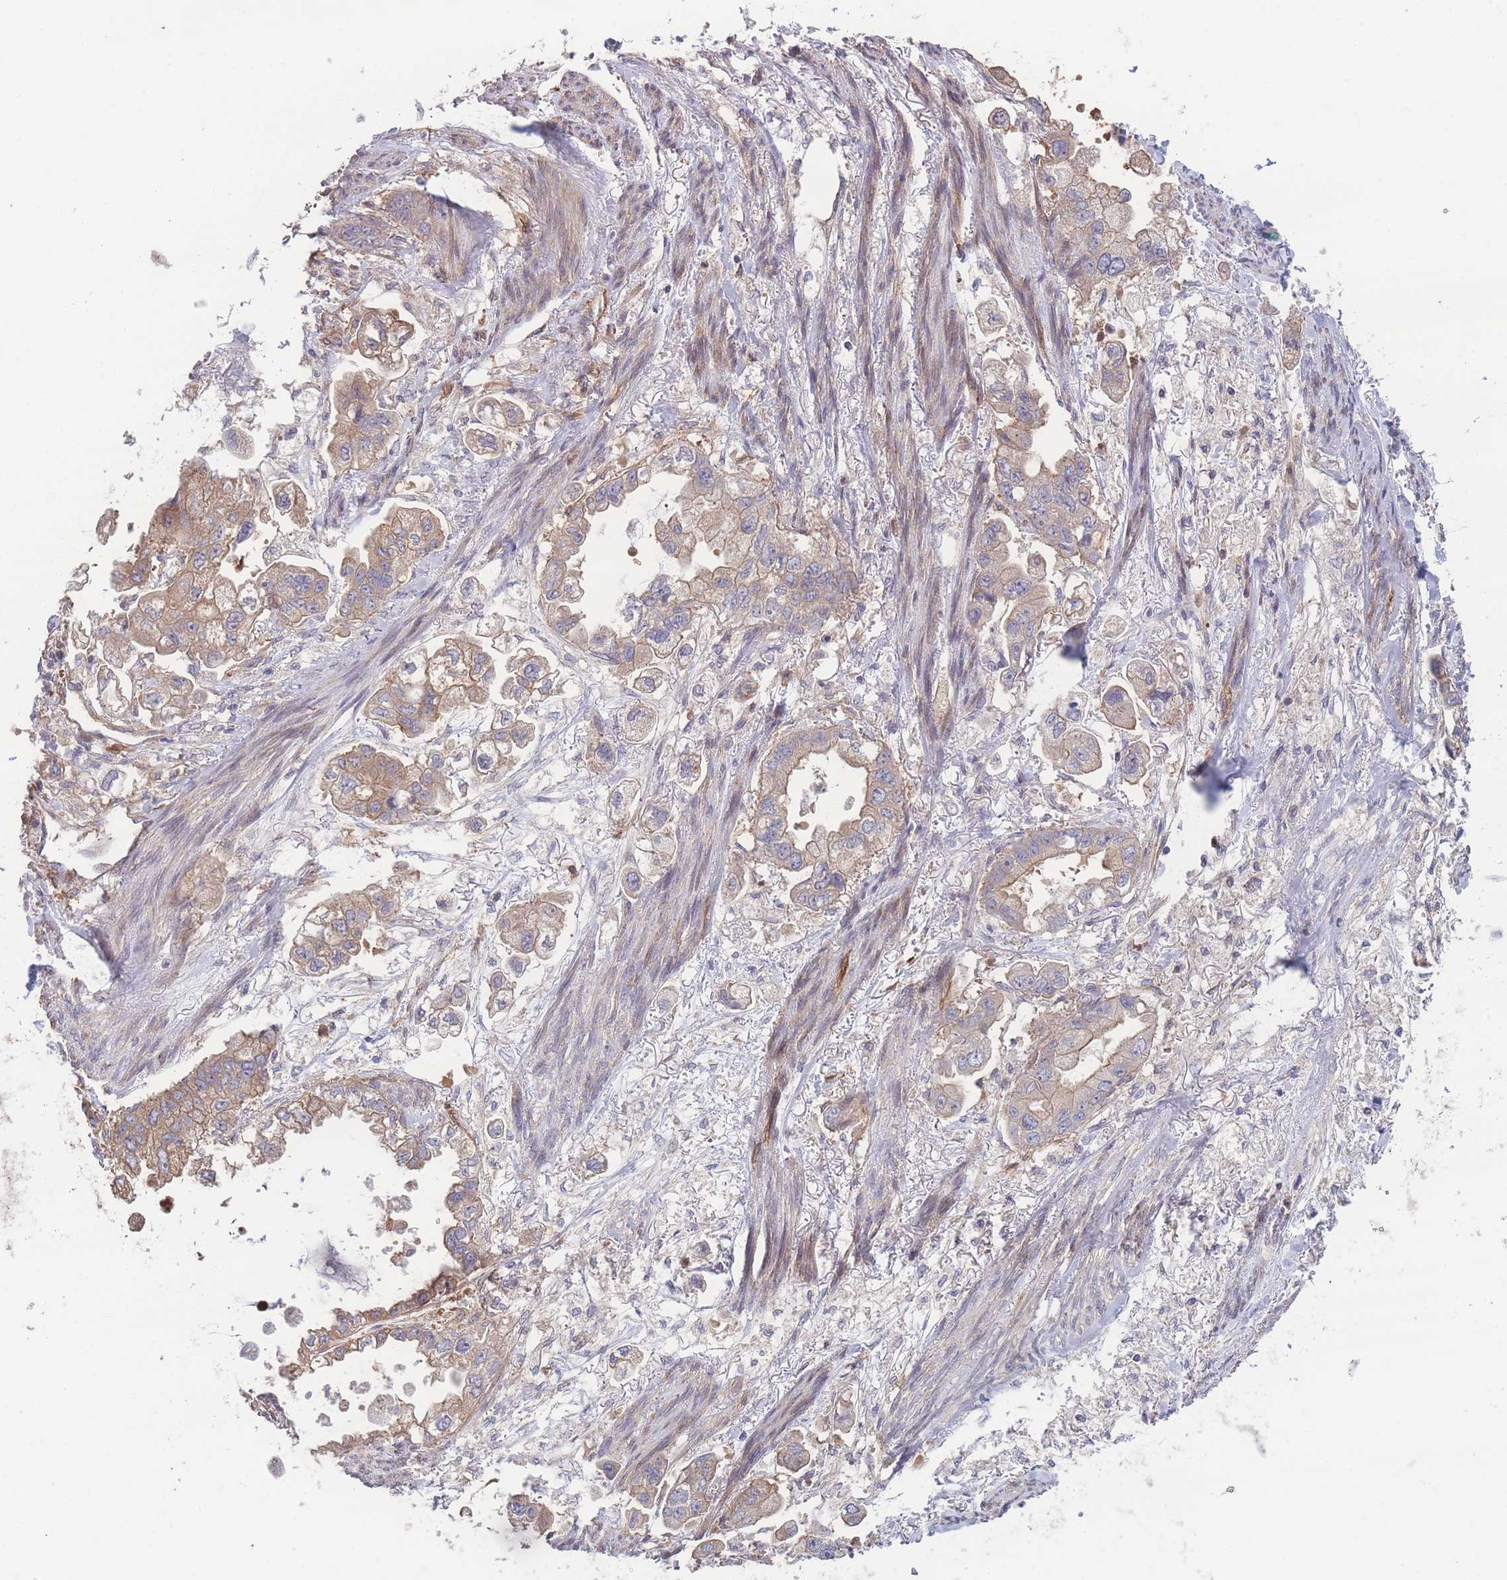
{"staining": {"intensity": "moderate", "quantity": ">75%", "location": "cytoplasmic/membranous"}, "tissue": "stomach cancer", "cell_type": "Tumor cells", "image_type": "cancer", "snomed": [{"axis": "morphology", "description": "Adenocarcinoma, NOS"}, {"axis": "topography", "description": "Stomach"}], "caption": "Protein staining of stomach adenocarcinoma tissue displays moderate cytoplasmic/membranous positivity in about >75% of tumor cells.", "gene": "STEAP3", "patient": {"sex": "male", "age": 62}}